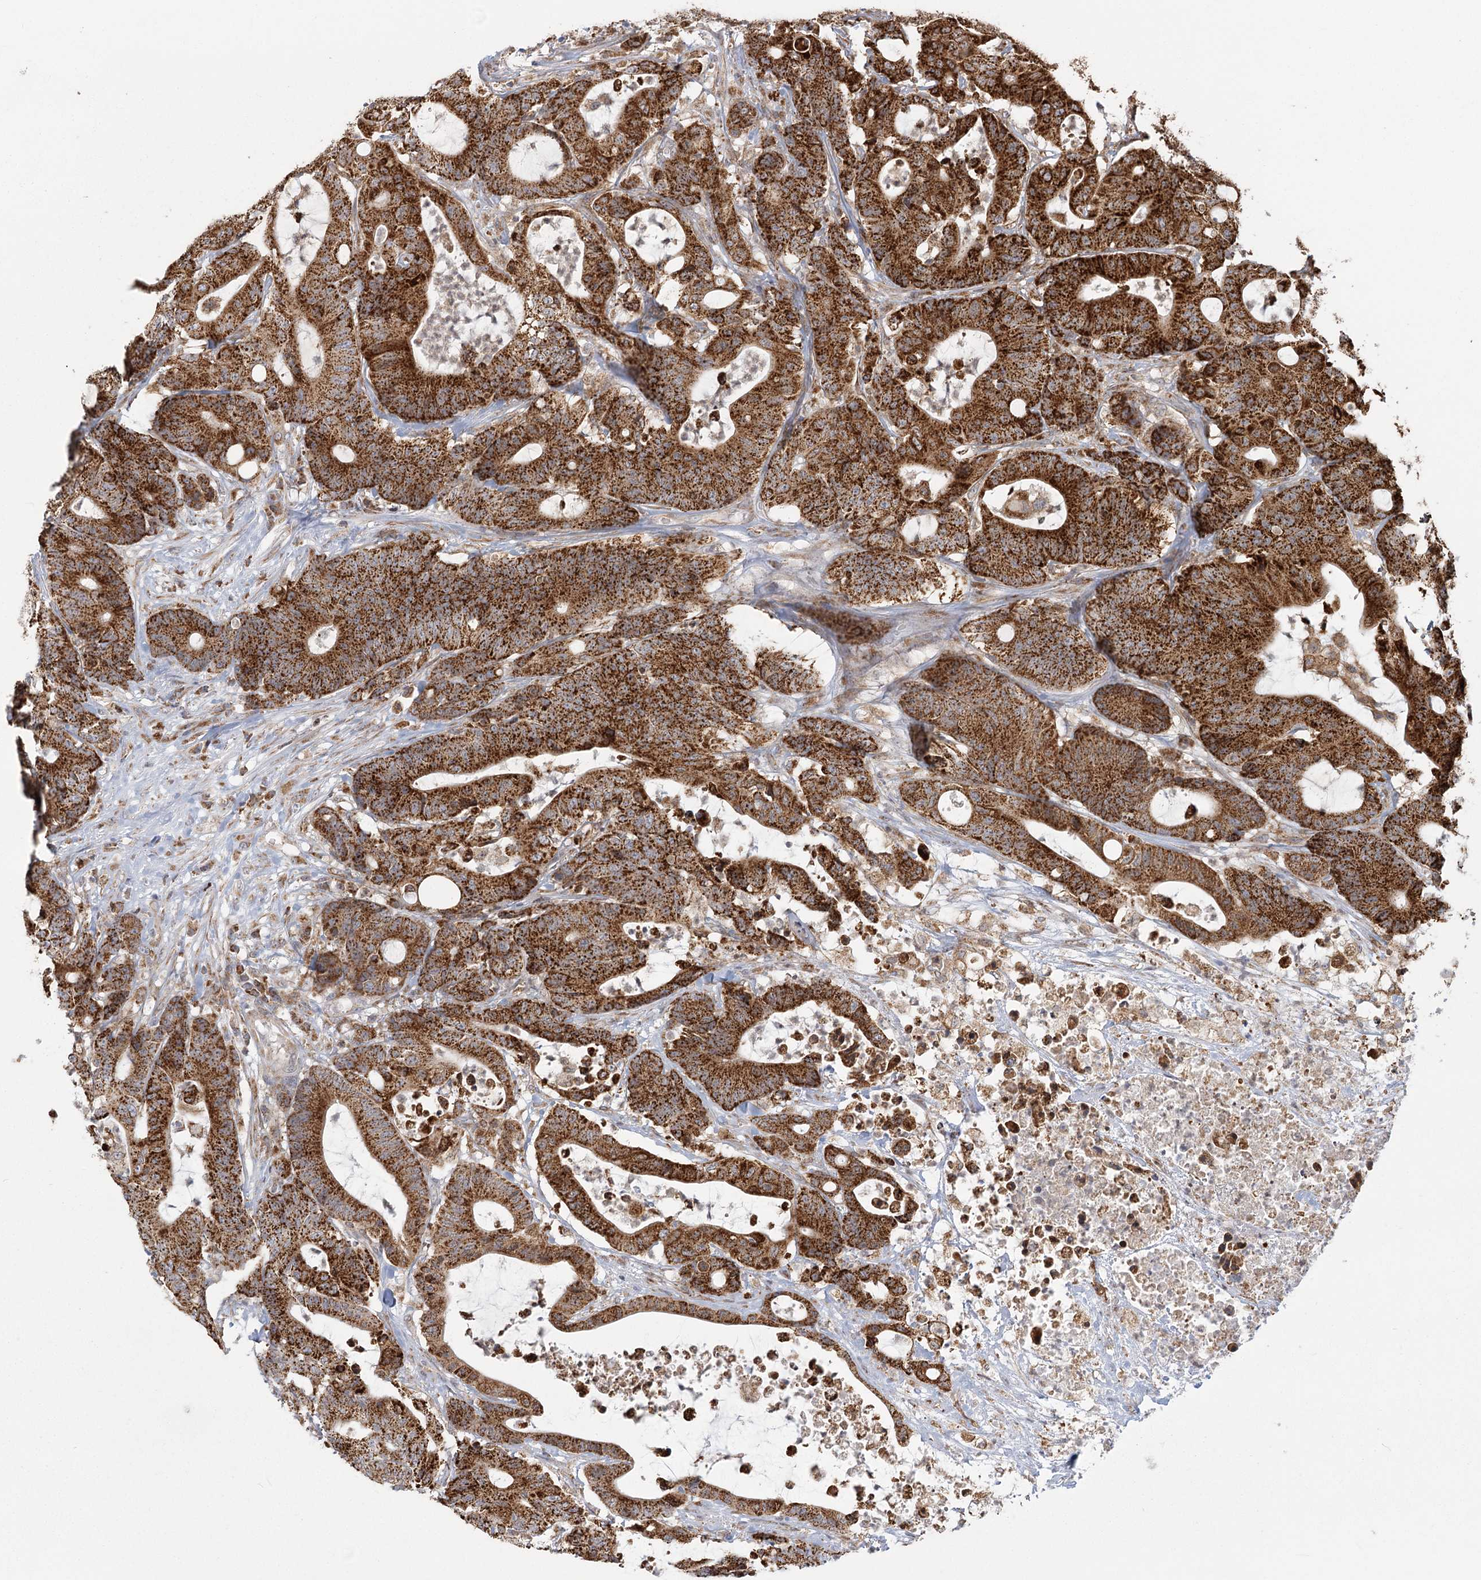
{"staining": {"intensity": "strong", "quantity": ">75%", "location": "cytoplasmic/membranous"}, "tissue": "colorectal cancer", "cell_type": "Tumor cells", "image_type": "cancer", "snomed": [{"axis": "morphology", "description": "Adenocarcinoma, NOS"}, {"axis": "topography", "description": "Colon"}], "caption": "Brown immunohistochemical staining in colorectal cancer shows strong cytoplasmic/membranous expression in about >75% of tumor cells.", "gene": "LACTB", "patient": {"sex": "female", "age": 84}}